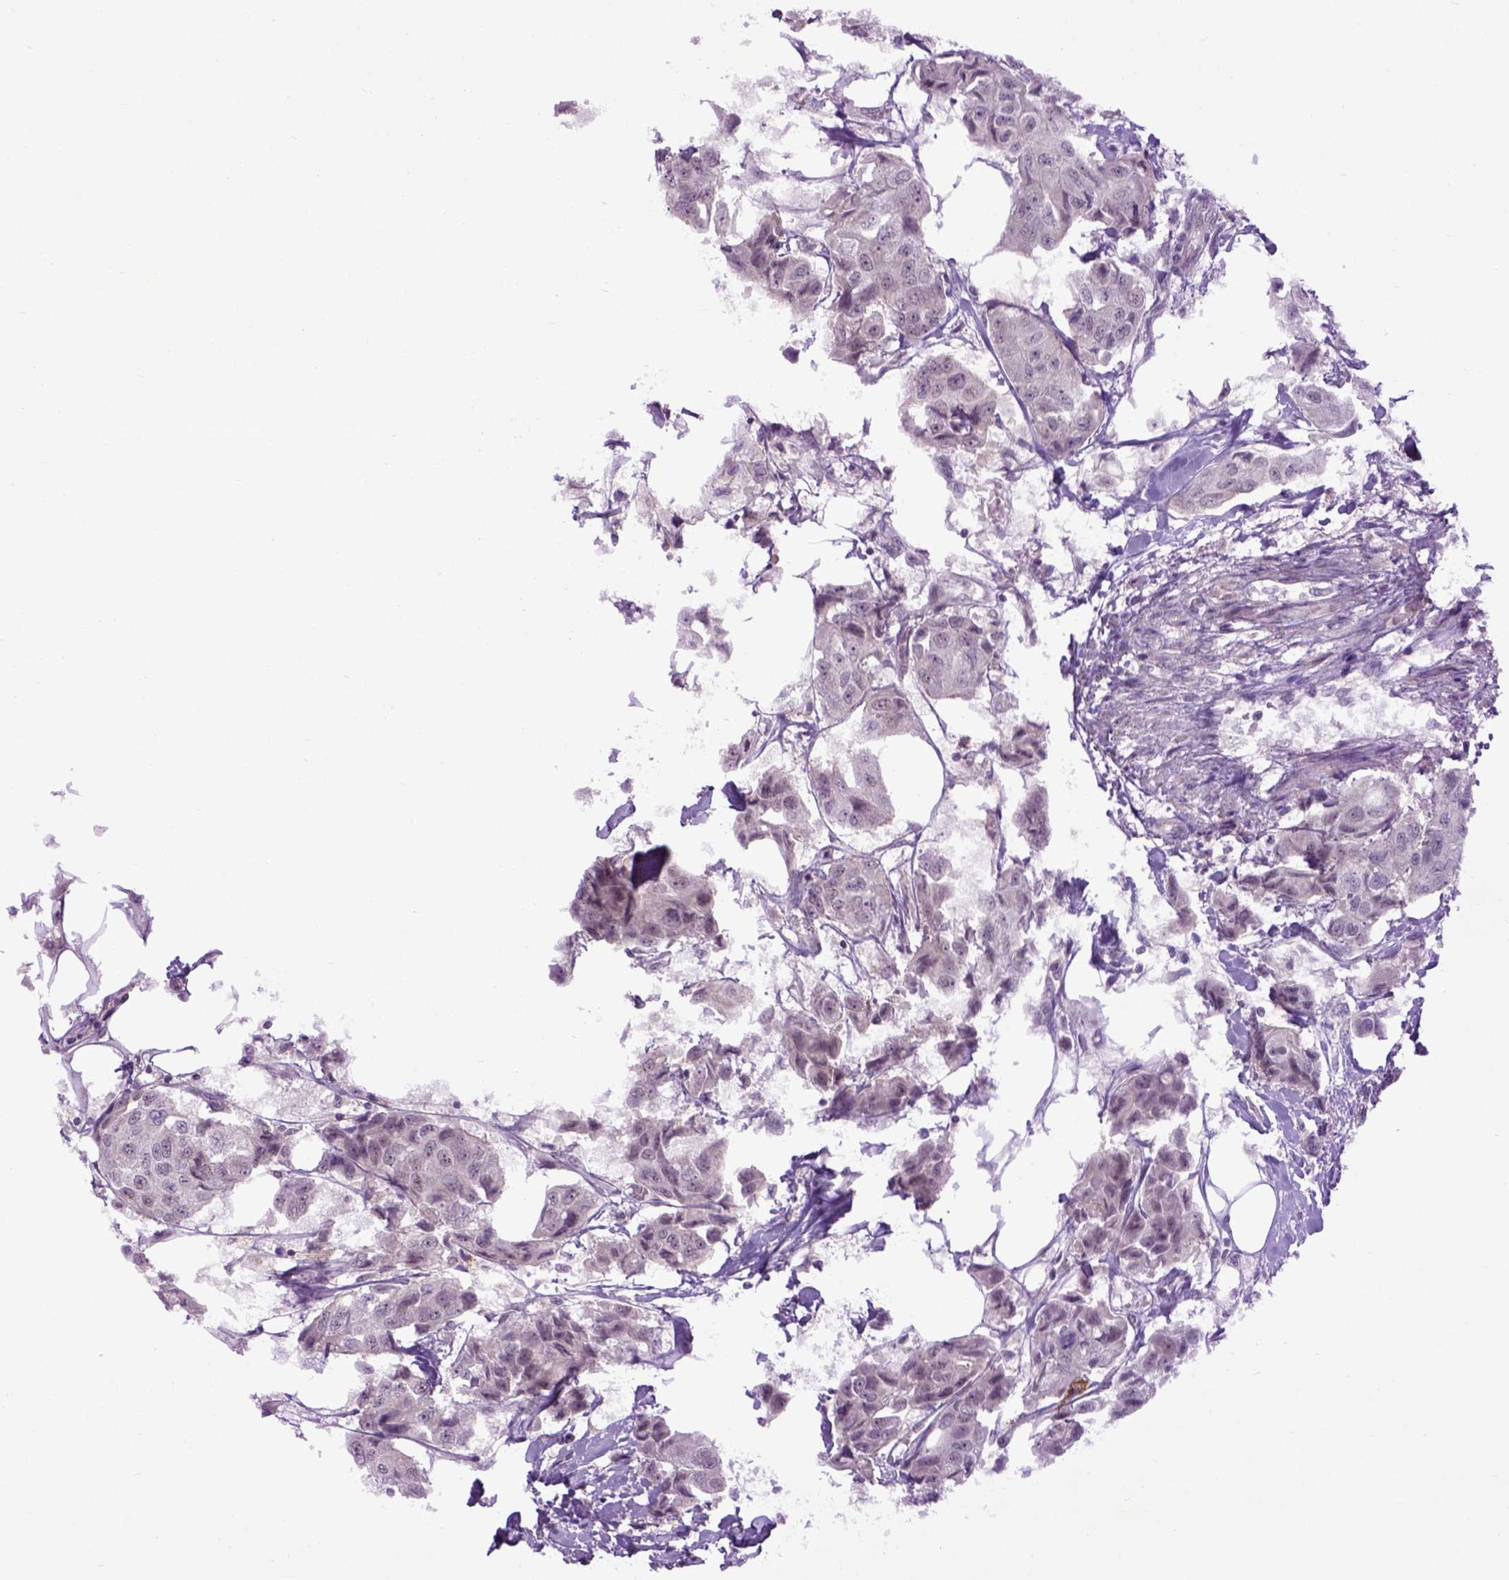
{"staining": {"intensity": "negative", "quantity": "none", "location": "none"}, "tissue": "breast cancer", "cell_type": "Tumor cells", "image_type": "cancer", "snomed": [{"axis": "morphology", "description": "Duct carcinoma"}, {"axis": "topography", "description": "Breast"}, {"axis": "topography", "description": "Lymph node"}], "caption": "Tumor cells show no significant expression in breast cancer (infiltrating ductal carcinoma).", "gene": "EMILIN3", "patient": {"sex": "female", "age": 80}}